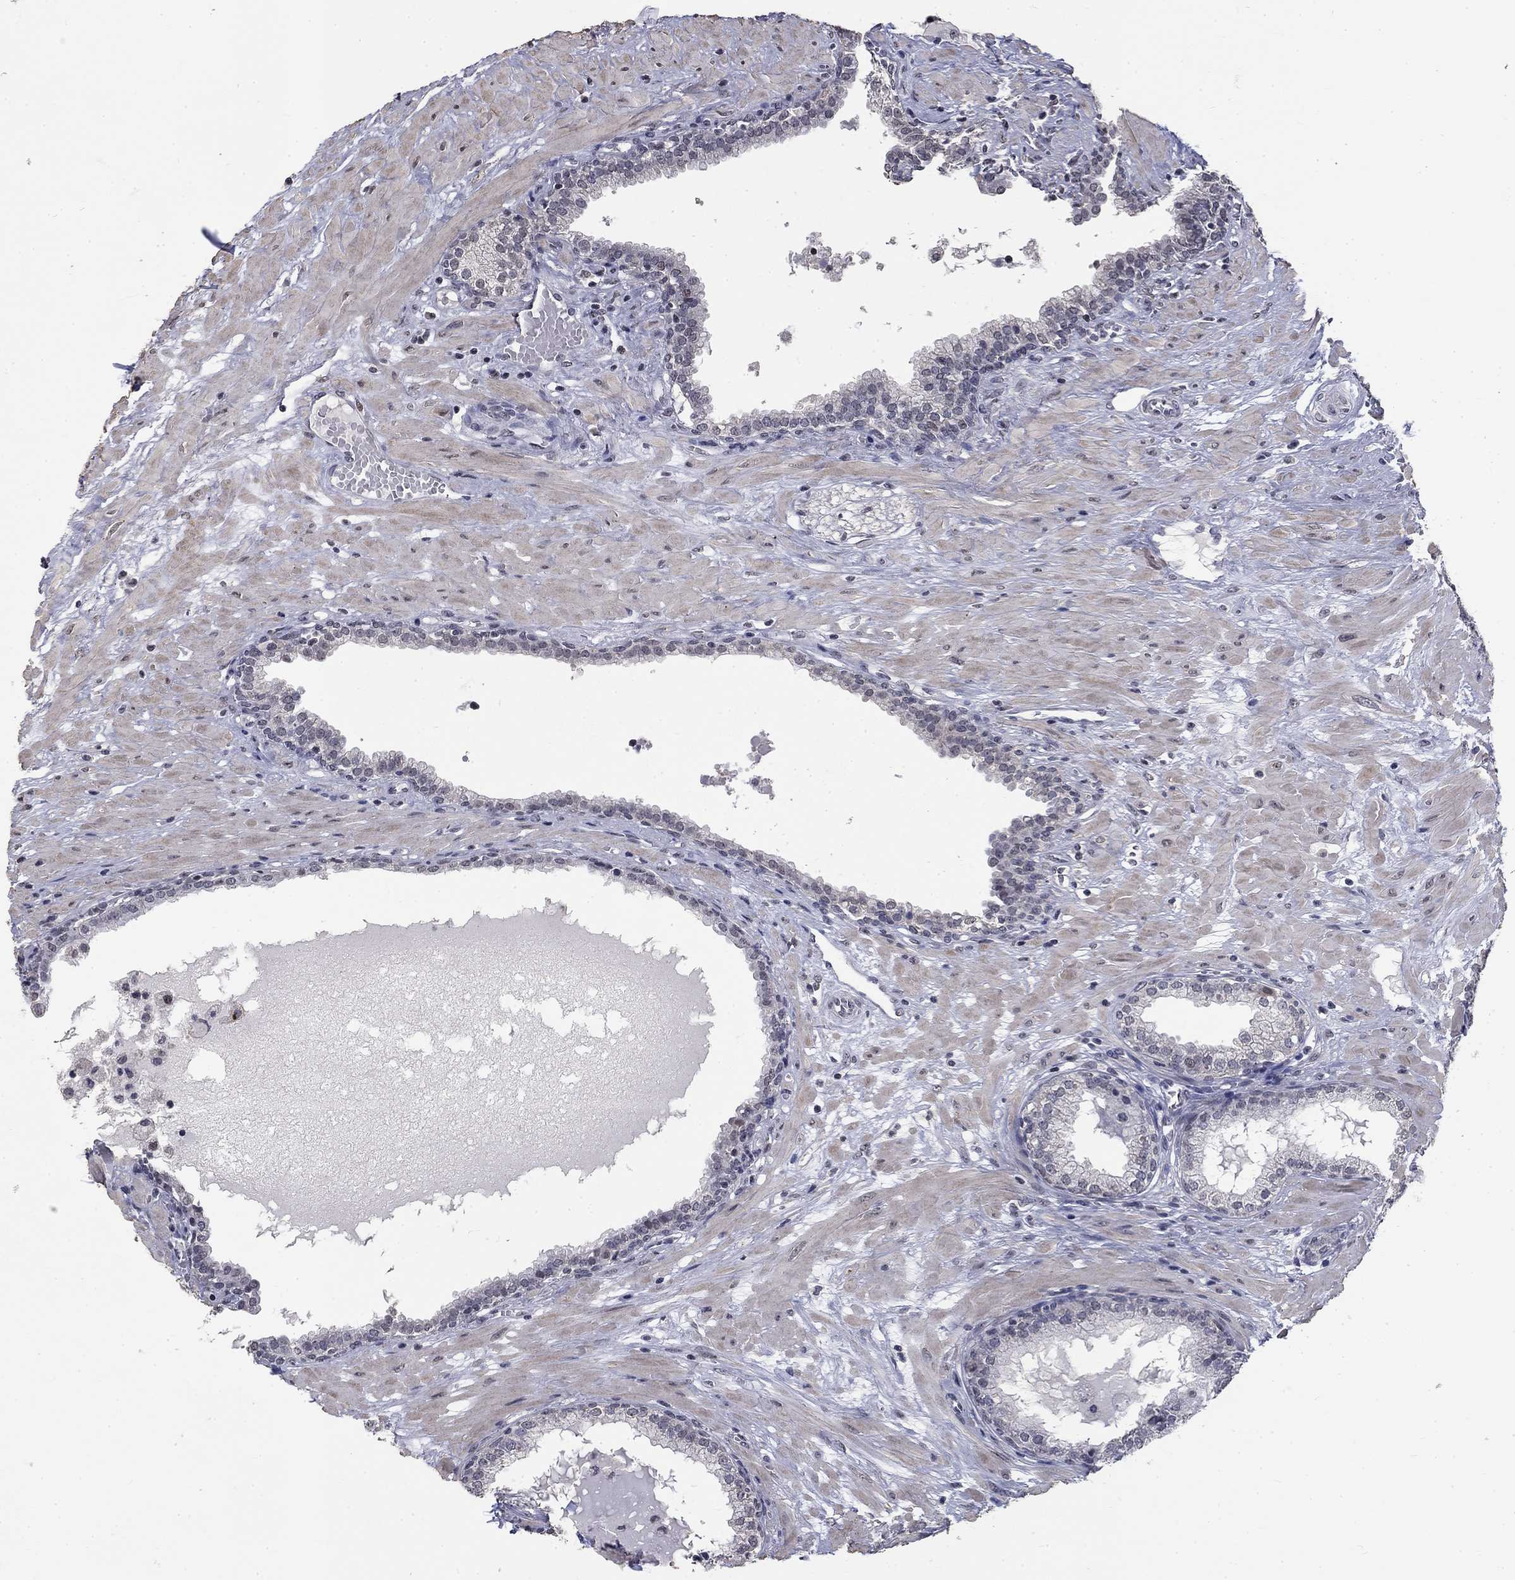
{"staining": {"intensity": "negative", "quantity": "none", "location": "none"}, "tissue": "prostate", "cell_type": "Glandular cells", "image_type": "normal", "snomed": [{"axis": "morphology", "description": "Normal tissue, NOS"}, {"axis": "topography", "description": "Prostate"}], "caption": "The photomicrograph shows no significant staining in glandular cells of prostate. (Stains: DAB (3,3'-diaminobenzidine) IHC with hematoxylin counter stain, Microscopy: brightfield microscopy at high magnification).", "gene": "SPATA33", "patient": {"sex": "male", "age": 64}}